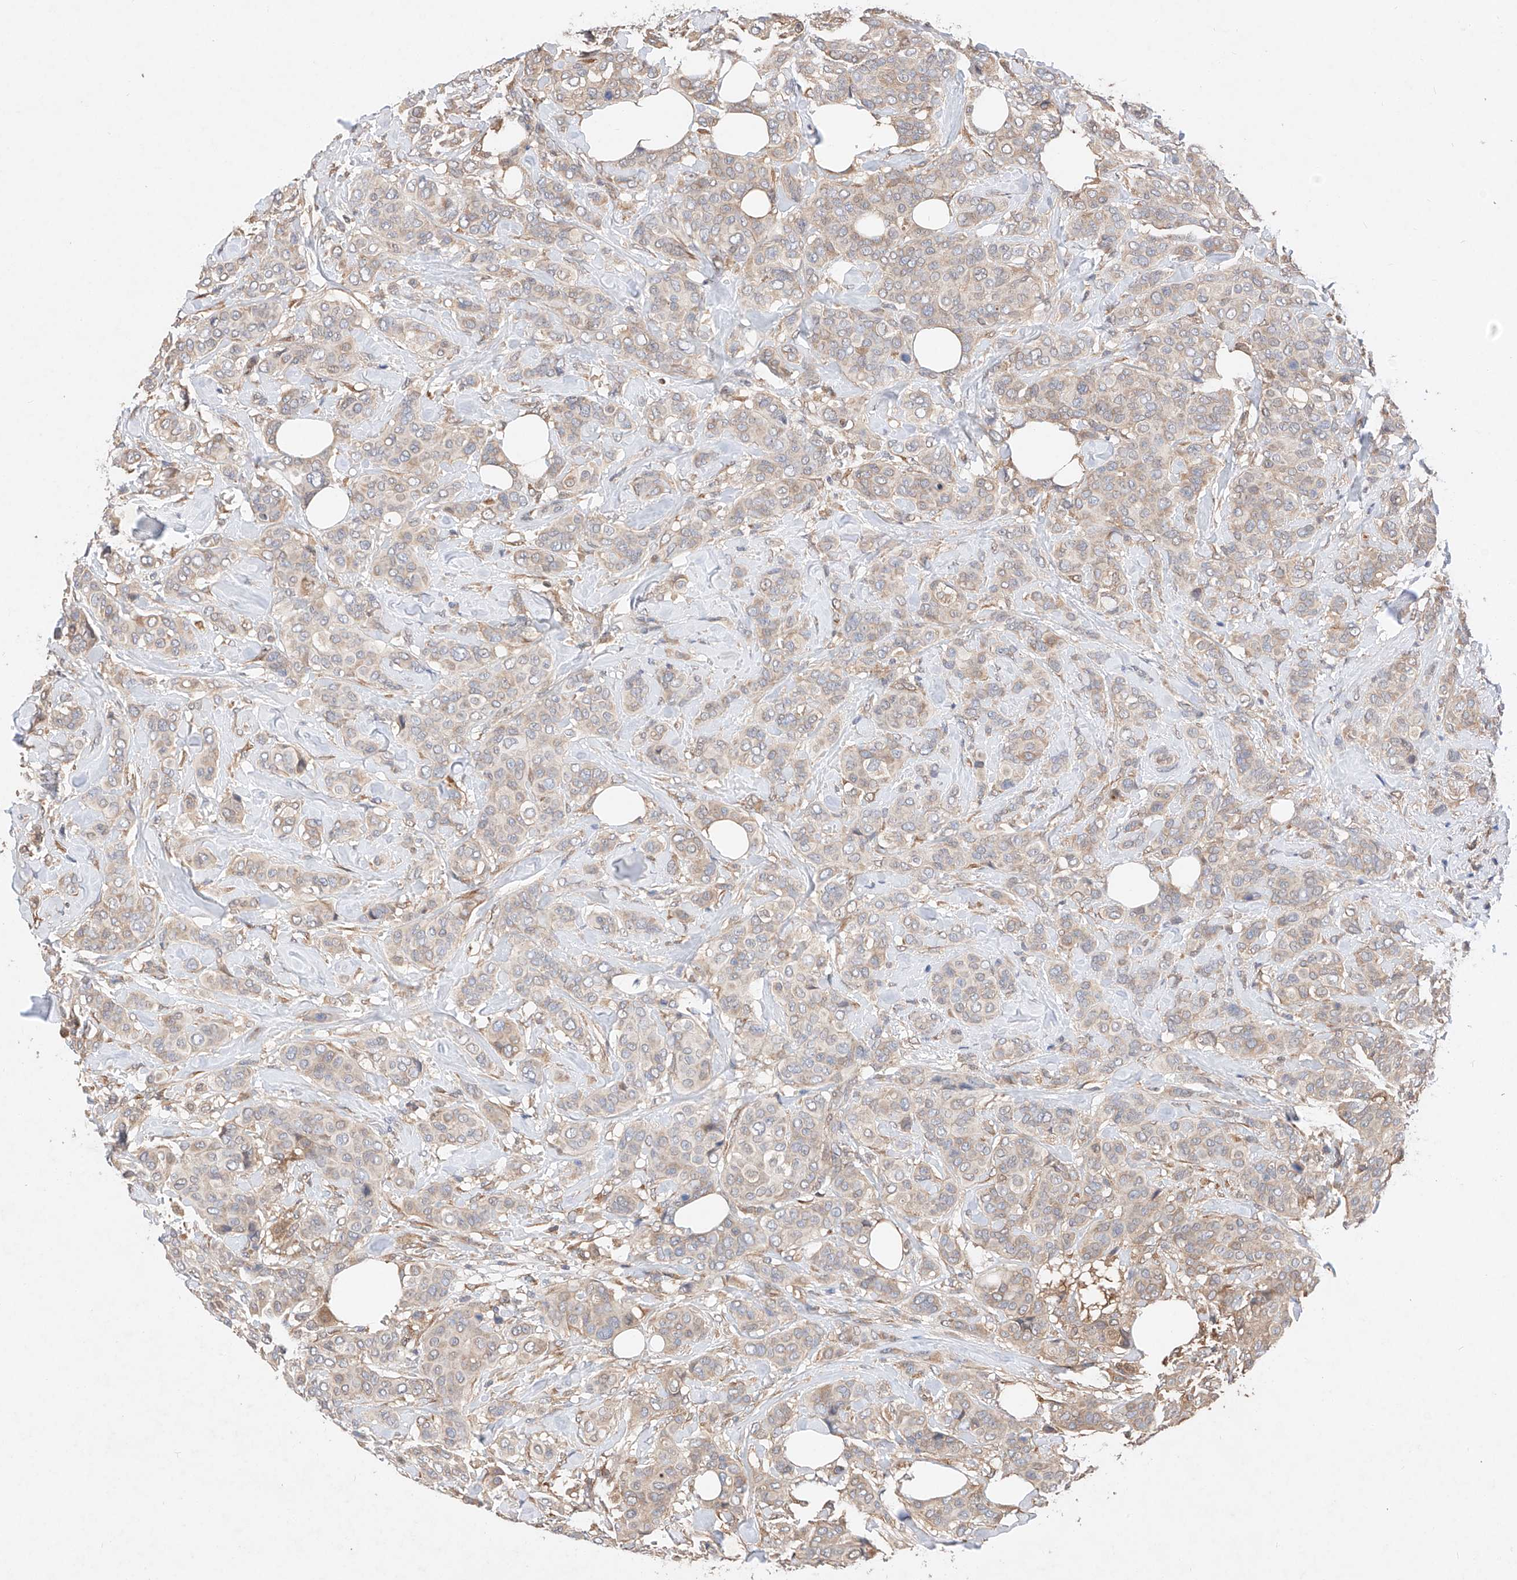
{"staining": {"intensity": "weak", "quantity": "25%-75%", "location": "cytoplasmic/membranous"}, "tissue": "breast cancer", "cell_type": "Tumor cells", "image_type": "cancer", "snomed": [{"axis": "morphology", "description": "Lobular carcinoma"}, {"axis": "topography", "description": "Breast"}], "caption": "IHC image of breast cancer (lobular carcinoma) stained for a protein (brown), which exhibits low levels of weak cytoplasmic/membranous expression in about 25%-75% of tumor cells.", "gene": "ZSCAN4", "patient": {"sex": "female", "age": 51}}